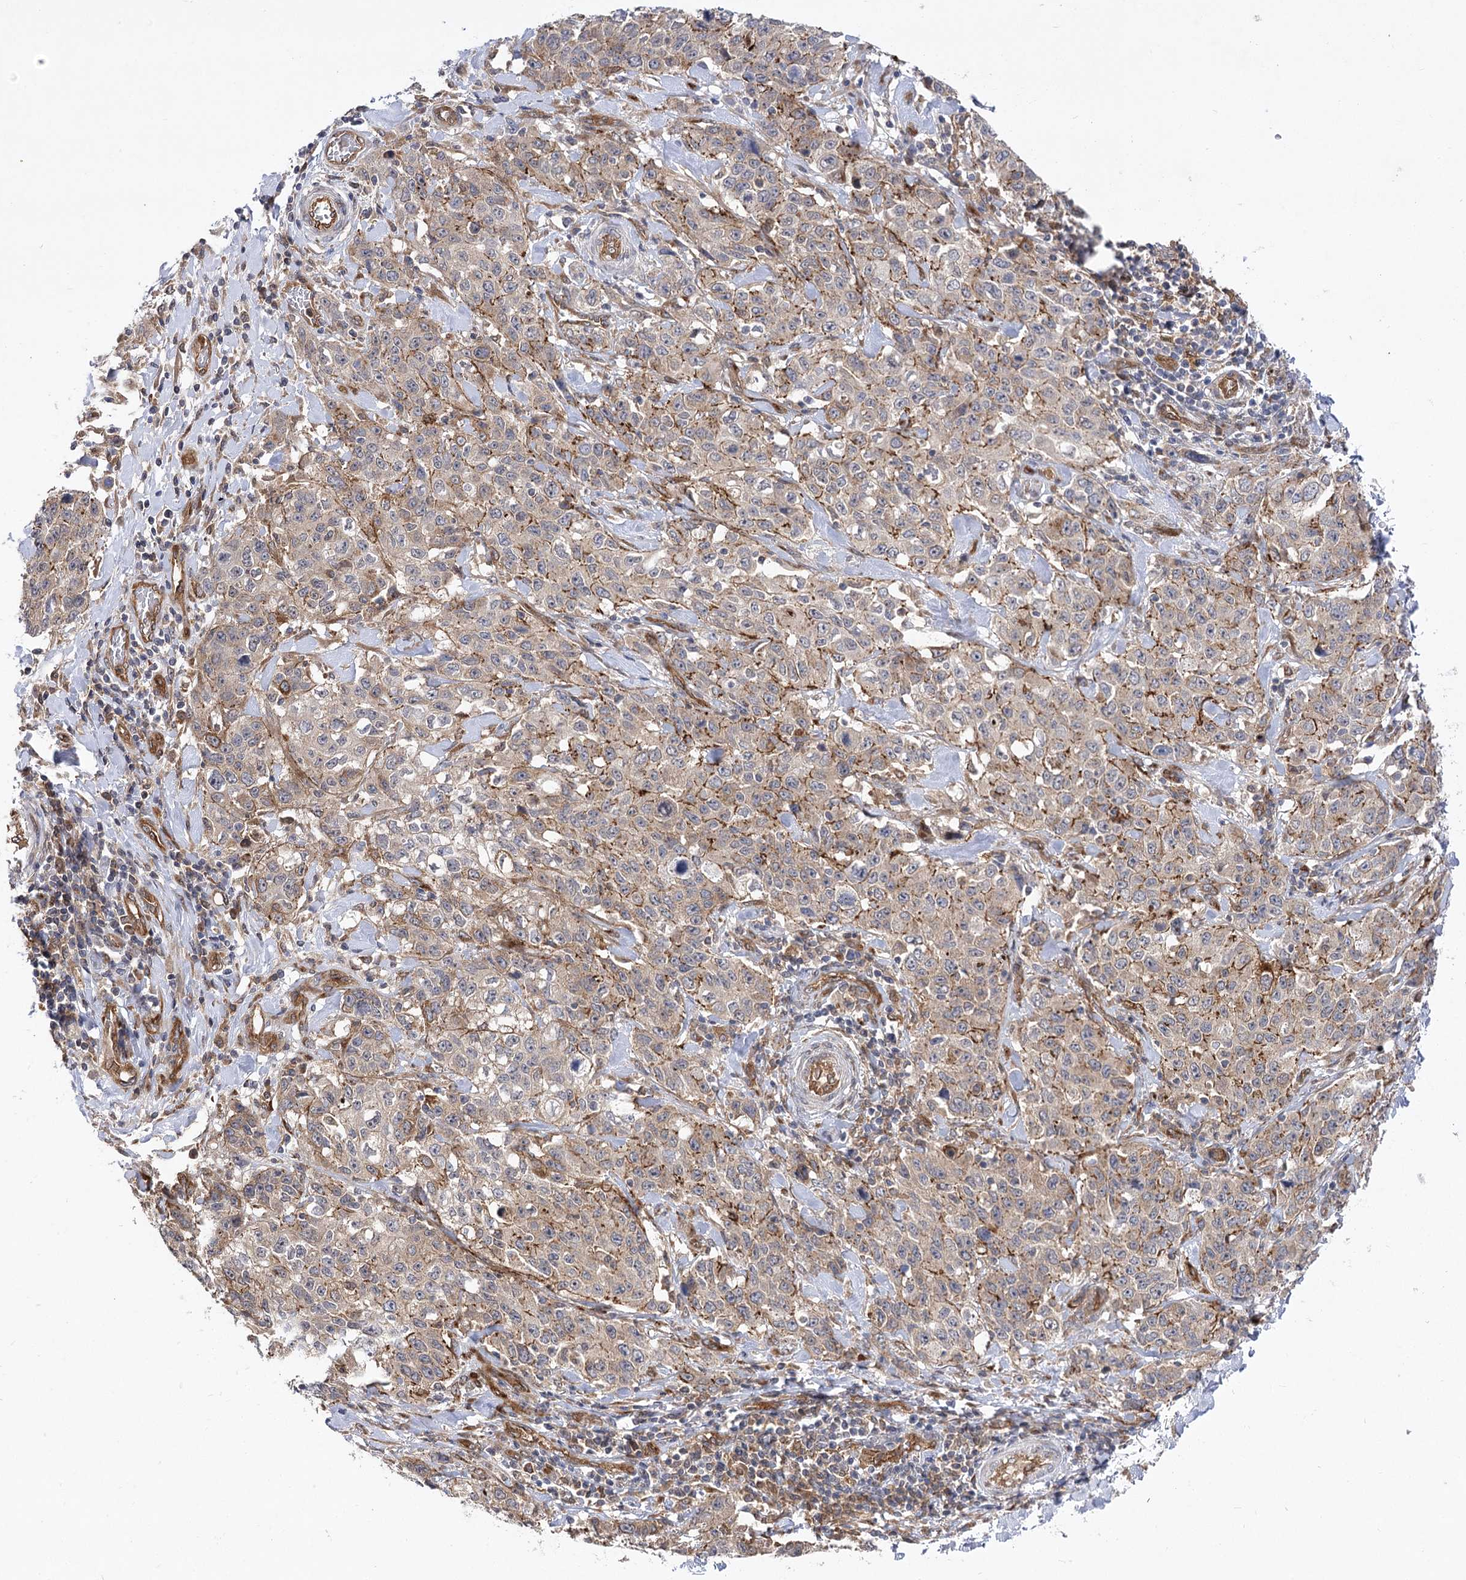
{"staining": {"intensity": "weak", "quantity": ">75%", "location": "cytoplasmic/membranous"}, "tissue": "stomach cancer", "cell_type": "Tumor cells", "image_type": "cancer", "snomed": [{"axis": "morphology", "description": "Adenocarcinoma, NOS"}, {"axis": "topography", "description": "Stomach"}], "caption": "Immunohistochemical staining of stomach cancer (adenocarcinoma) exhibits low levels of weak cytoplasmic/membranous protein expression in approximately >75% of tumor cells.", "gene": "ARHGAP31", "patient": {"sex": "male", "age": 48}}